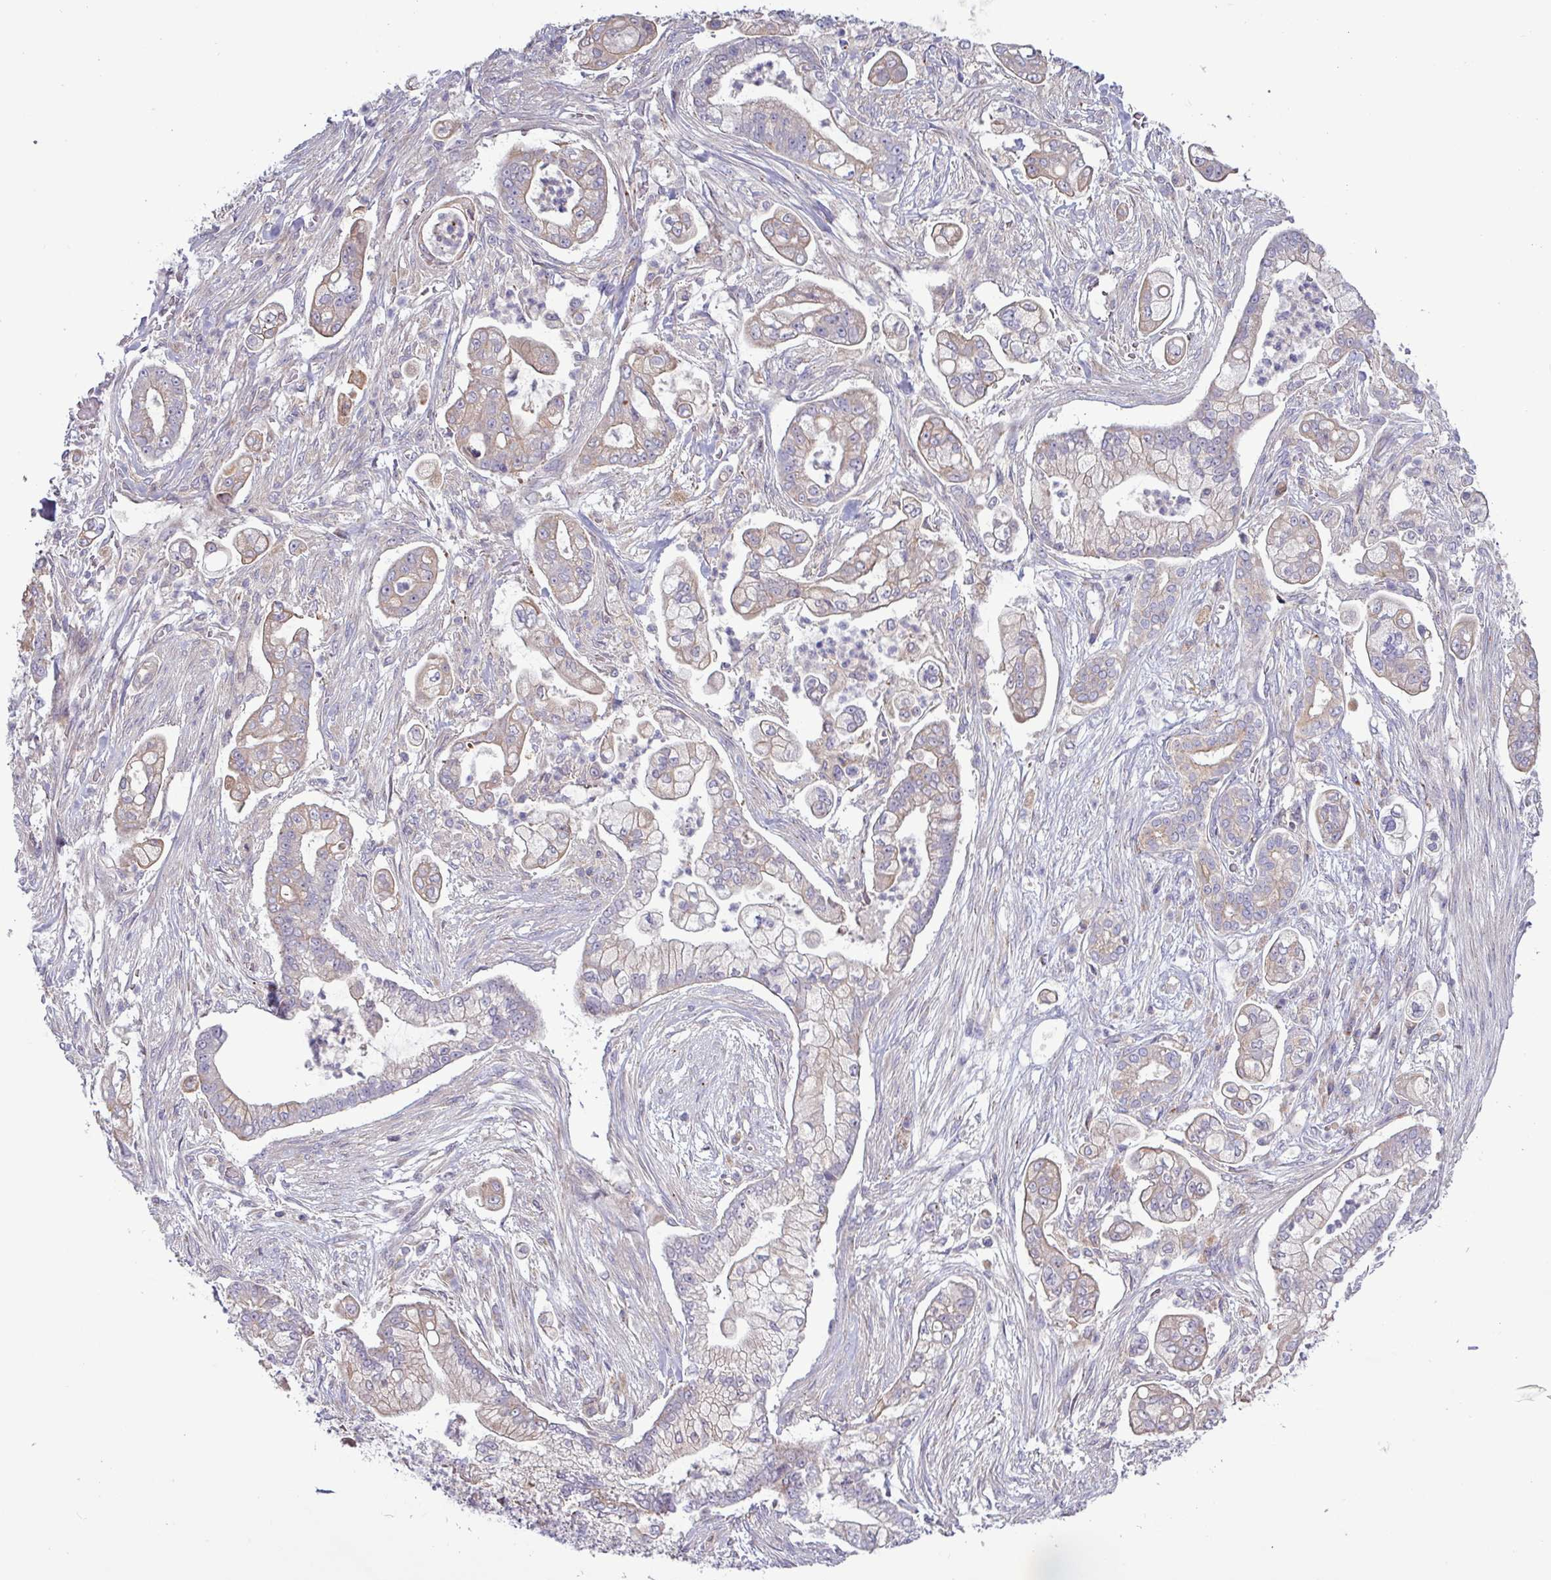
{"staining": {"intensity": "weak", "quantity": "<25%", "location": "cytoplasmic/membranous"}, "tissue": "pancreatic cancer", "cell_type": "Tumor cells", "image_type": "cancer", "snomed": [{"axis": "morphology", "description": "Adenocarcinoma, NOS"}, {"axis": "topography", "description": "Pancreas"}], "caption": "The image exhibits no staining of tumor cells in pancreatic cancer.", "gene": "PLIN2", "patient": {"sex": "female", "age": 69}}